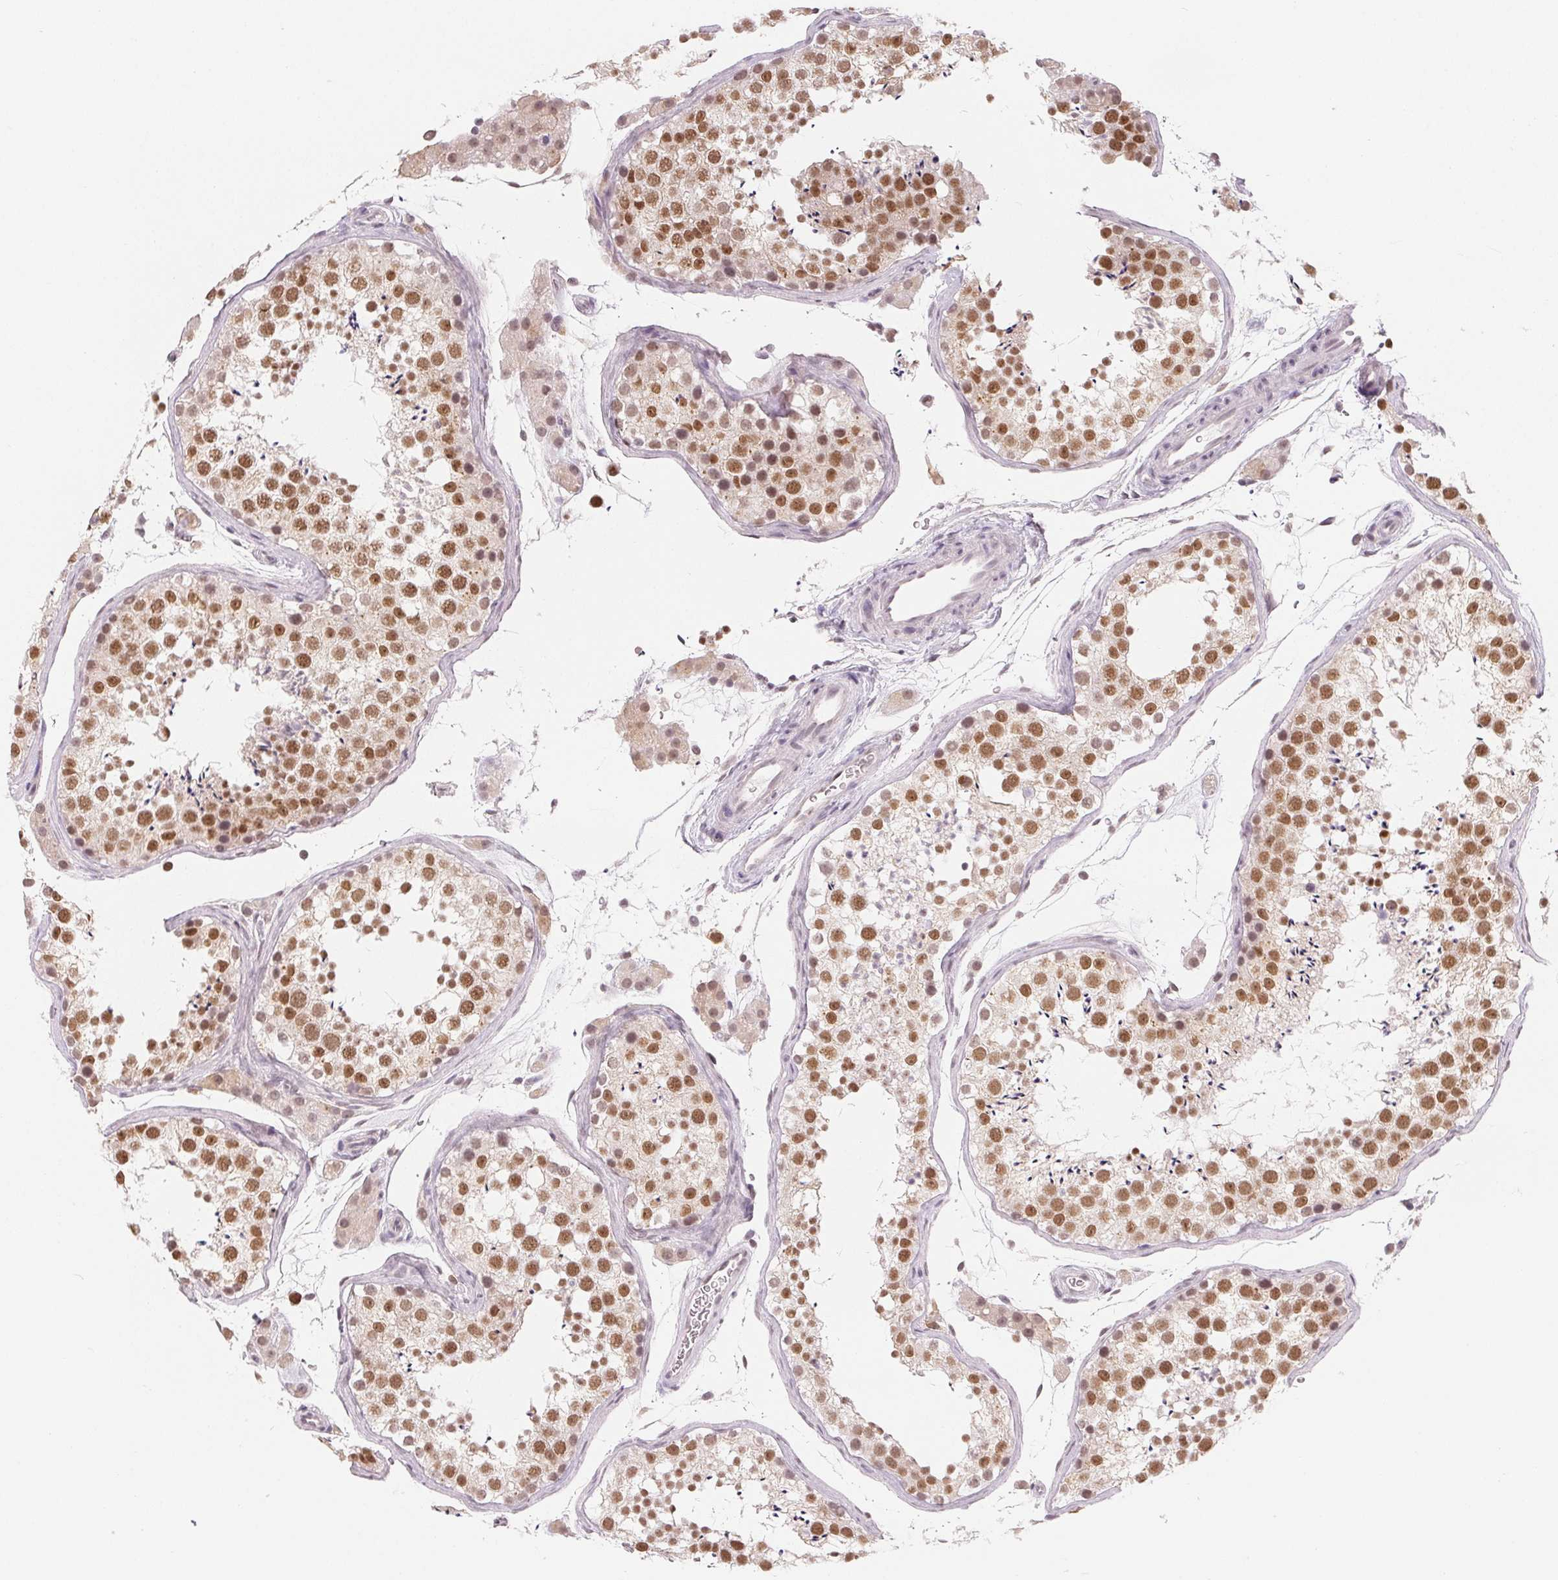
{"staining": {"intensity": "moderate", "quantity": ">75%", "location": "nuclear"}, "tissue": "testis", "cell_type": "Cells in seminiferous ducts", "image_type": "normal", "snomed": [{"axis": "morphology", "description": "Normal tissue, NOS"}, {"axis": "topography", "description": "Testis"}], "caption": "The immunohistochemical stain labels moderate nuclear staining in cells in seminiferous ducts of unremarkable testis. (Brightfield microscopy of DAB IHC at high magnification).", "gene": "NXF3", "patient": {"sex": "male", "age": 41}}